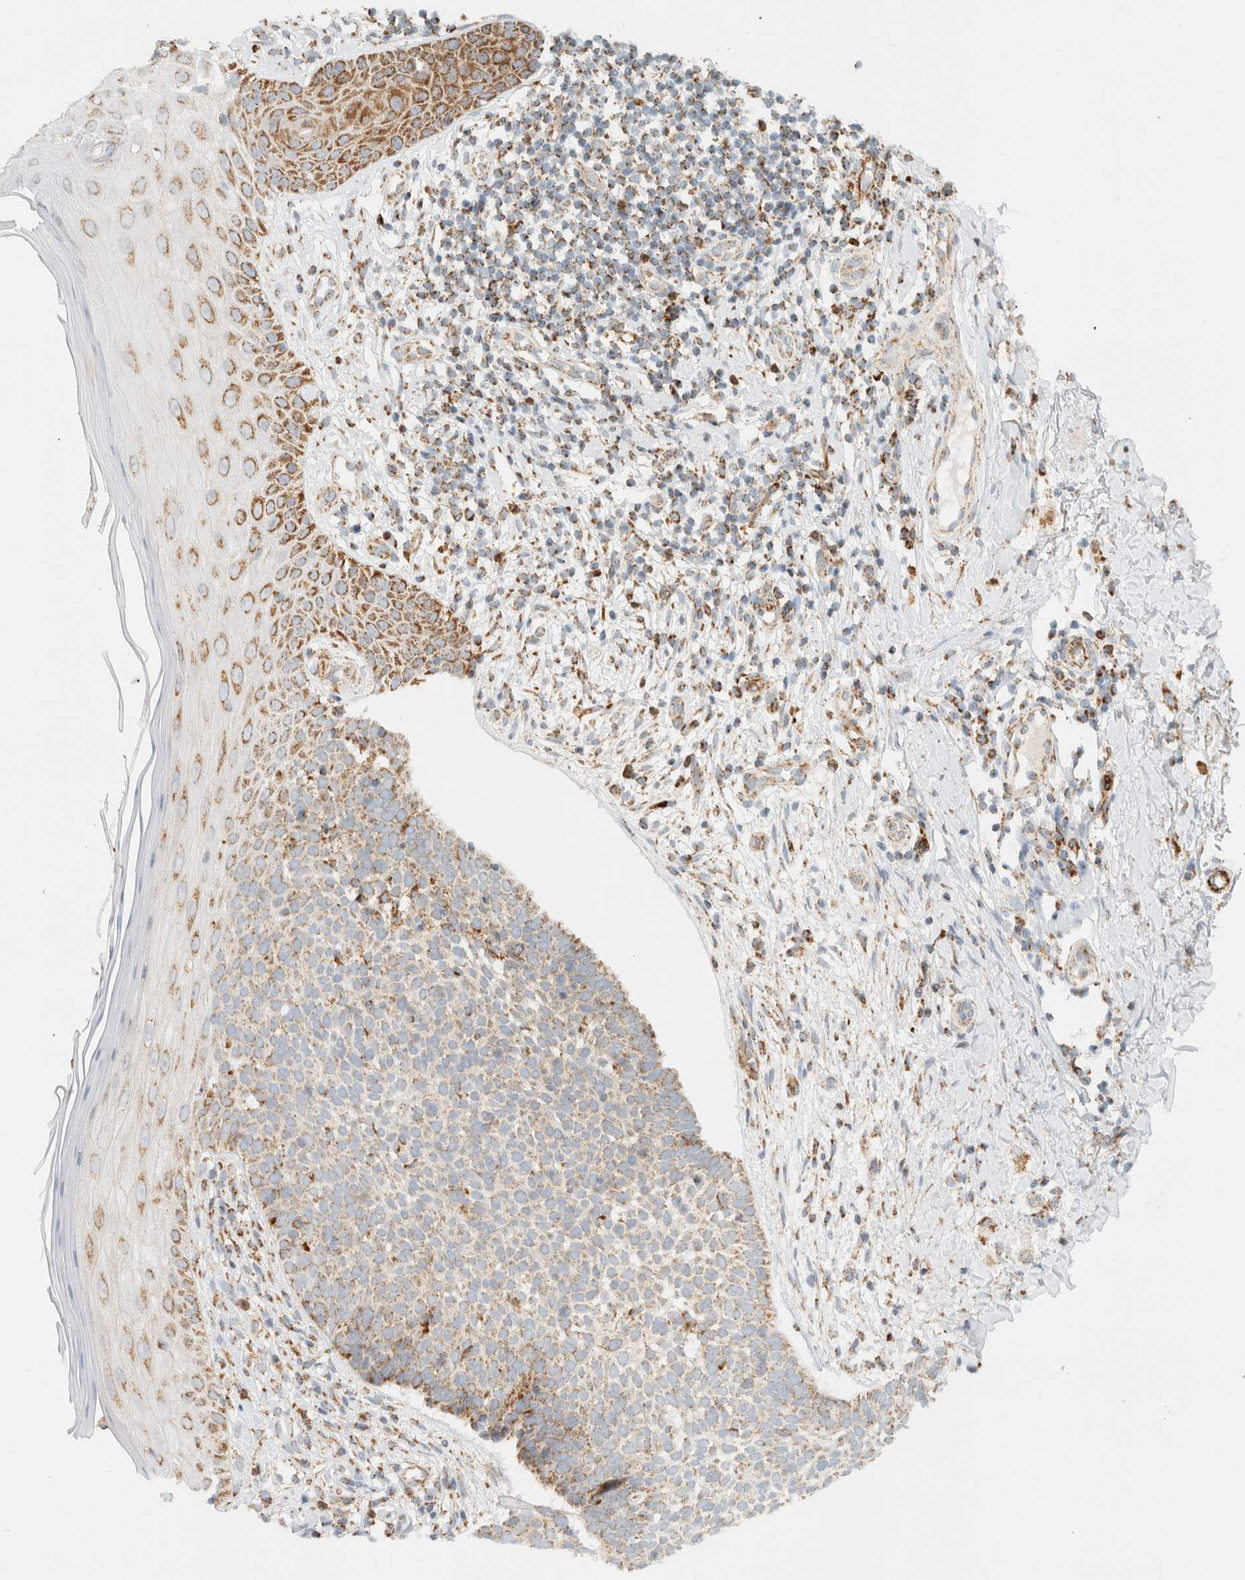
{"staining": {"intensity": "weak", "quantity": ">75%", "location": "cytoplasmic/membranous"}, "tissue": "skin cancer", "cell_type": "Tumor cells", "image_type": "cancer", "snomed": [{"axis": "morphology", "description": "Normal tissue, NOS"}, {"axis": "morphology", "description": "Basal cell carcinoma"}, {"axis": "topography", "description": "Skin"}], "caption": "The immunohistochemical stain shows weak cytoplasmic/membranous expression in tumor cells of skin cancer tissue.", "gene": "KIFAP3", "patient": {"sex": "male", "age": 67}}